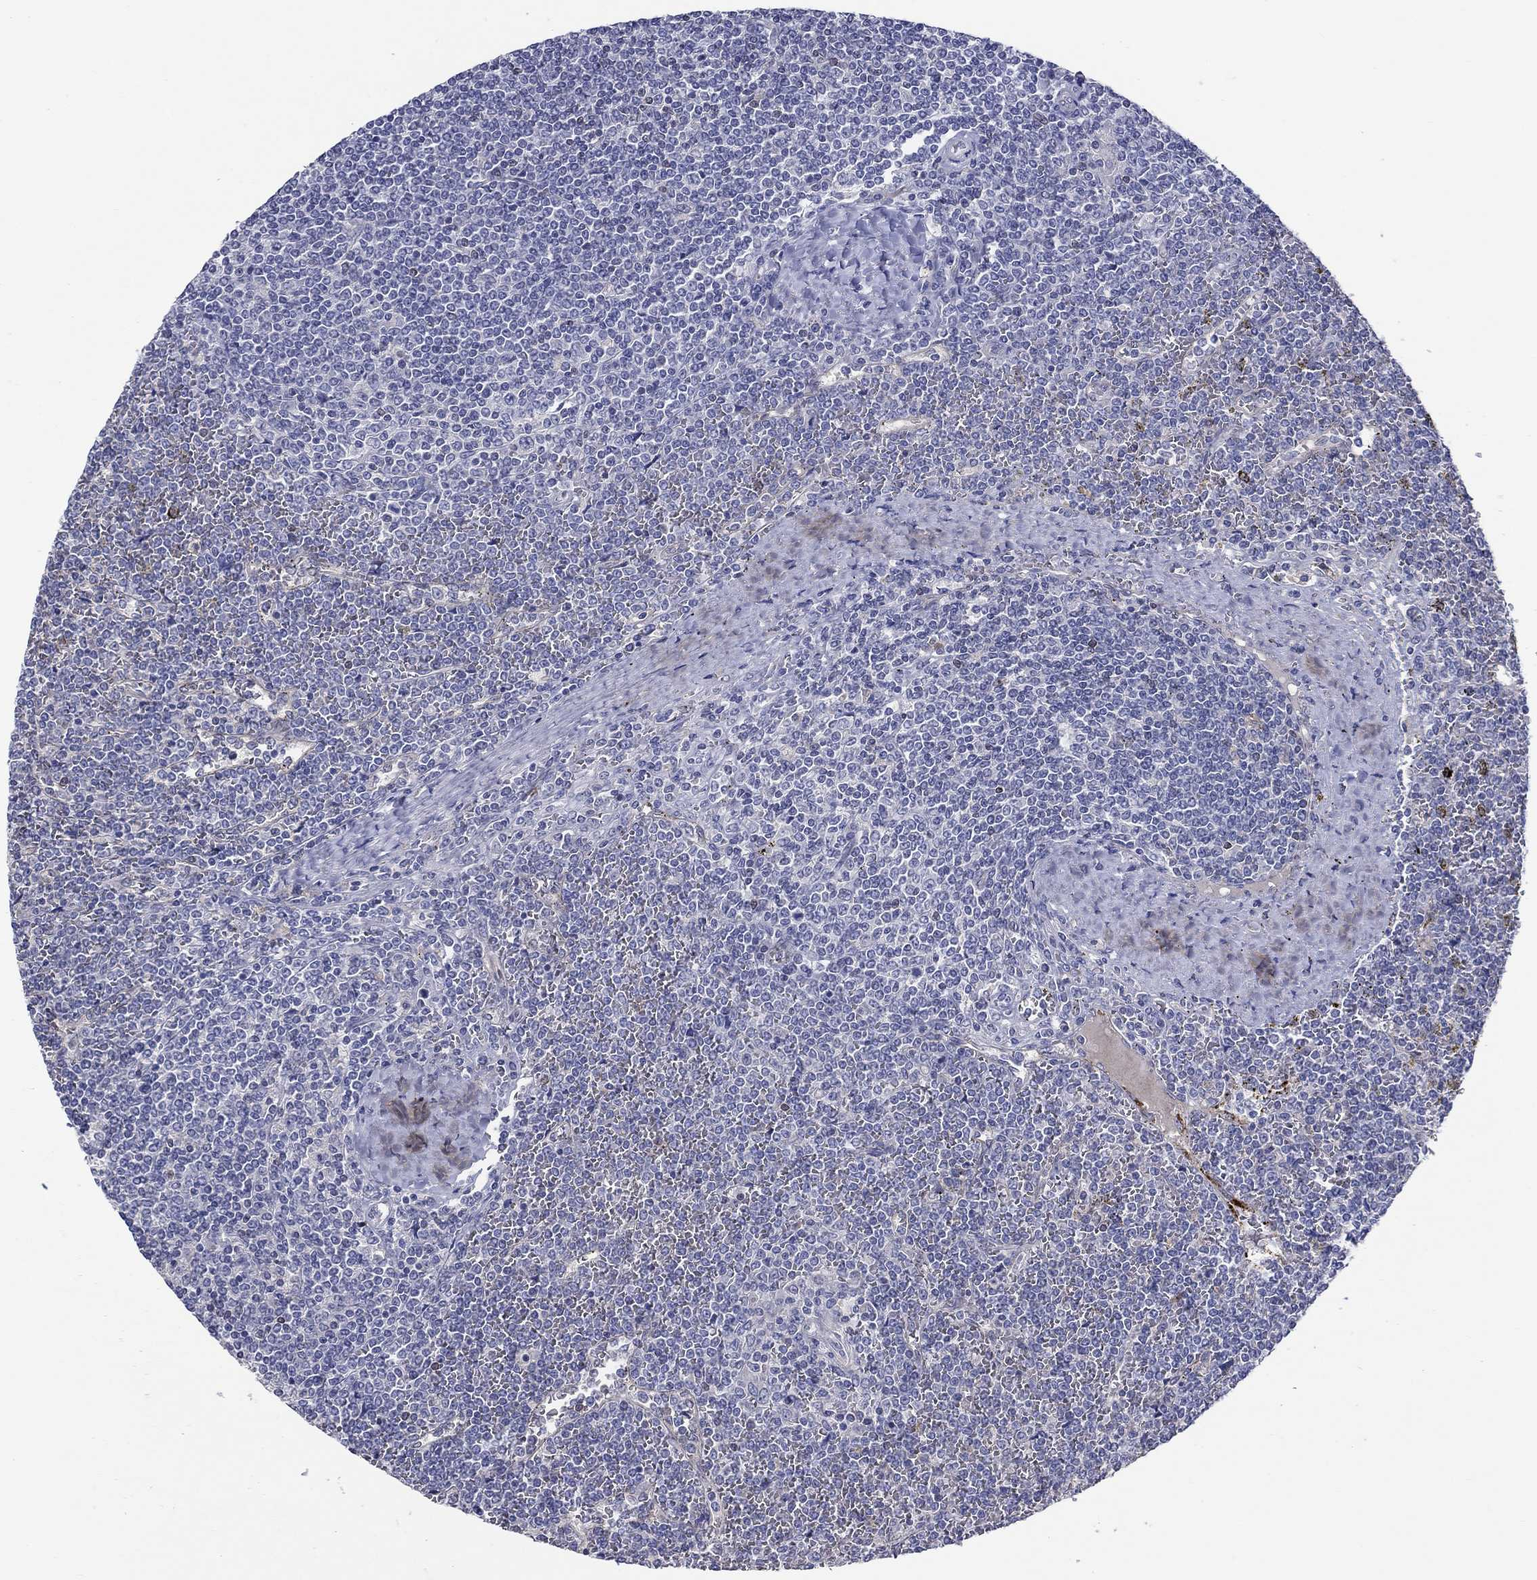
{"staining": {"intensity": "negative", "quantity": "none", "location": "none"}, "tissue": "lymphoma", "cell_type": "Tumor cells", "image_type": "cancer", "snomed": [{"axis": "morphology", "description": "Malignant lymphoma, non-Hodgkin's type, Low grade"}, {"axis": "topography", "description": "Spleen"}], "caption": "Lymphoma was stained to show a protein in brown. There is no significant expression in tumor cells.", "gene": "ERMP1", "patient": {"sex": "female", "age": 19}}